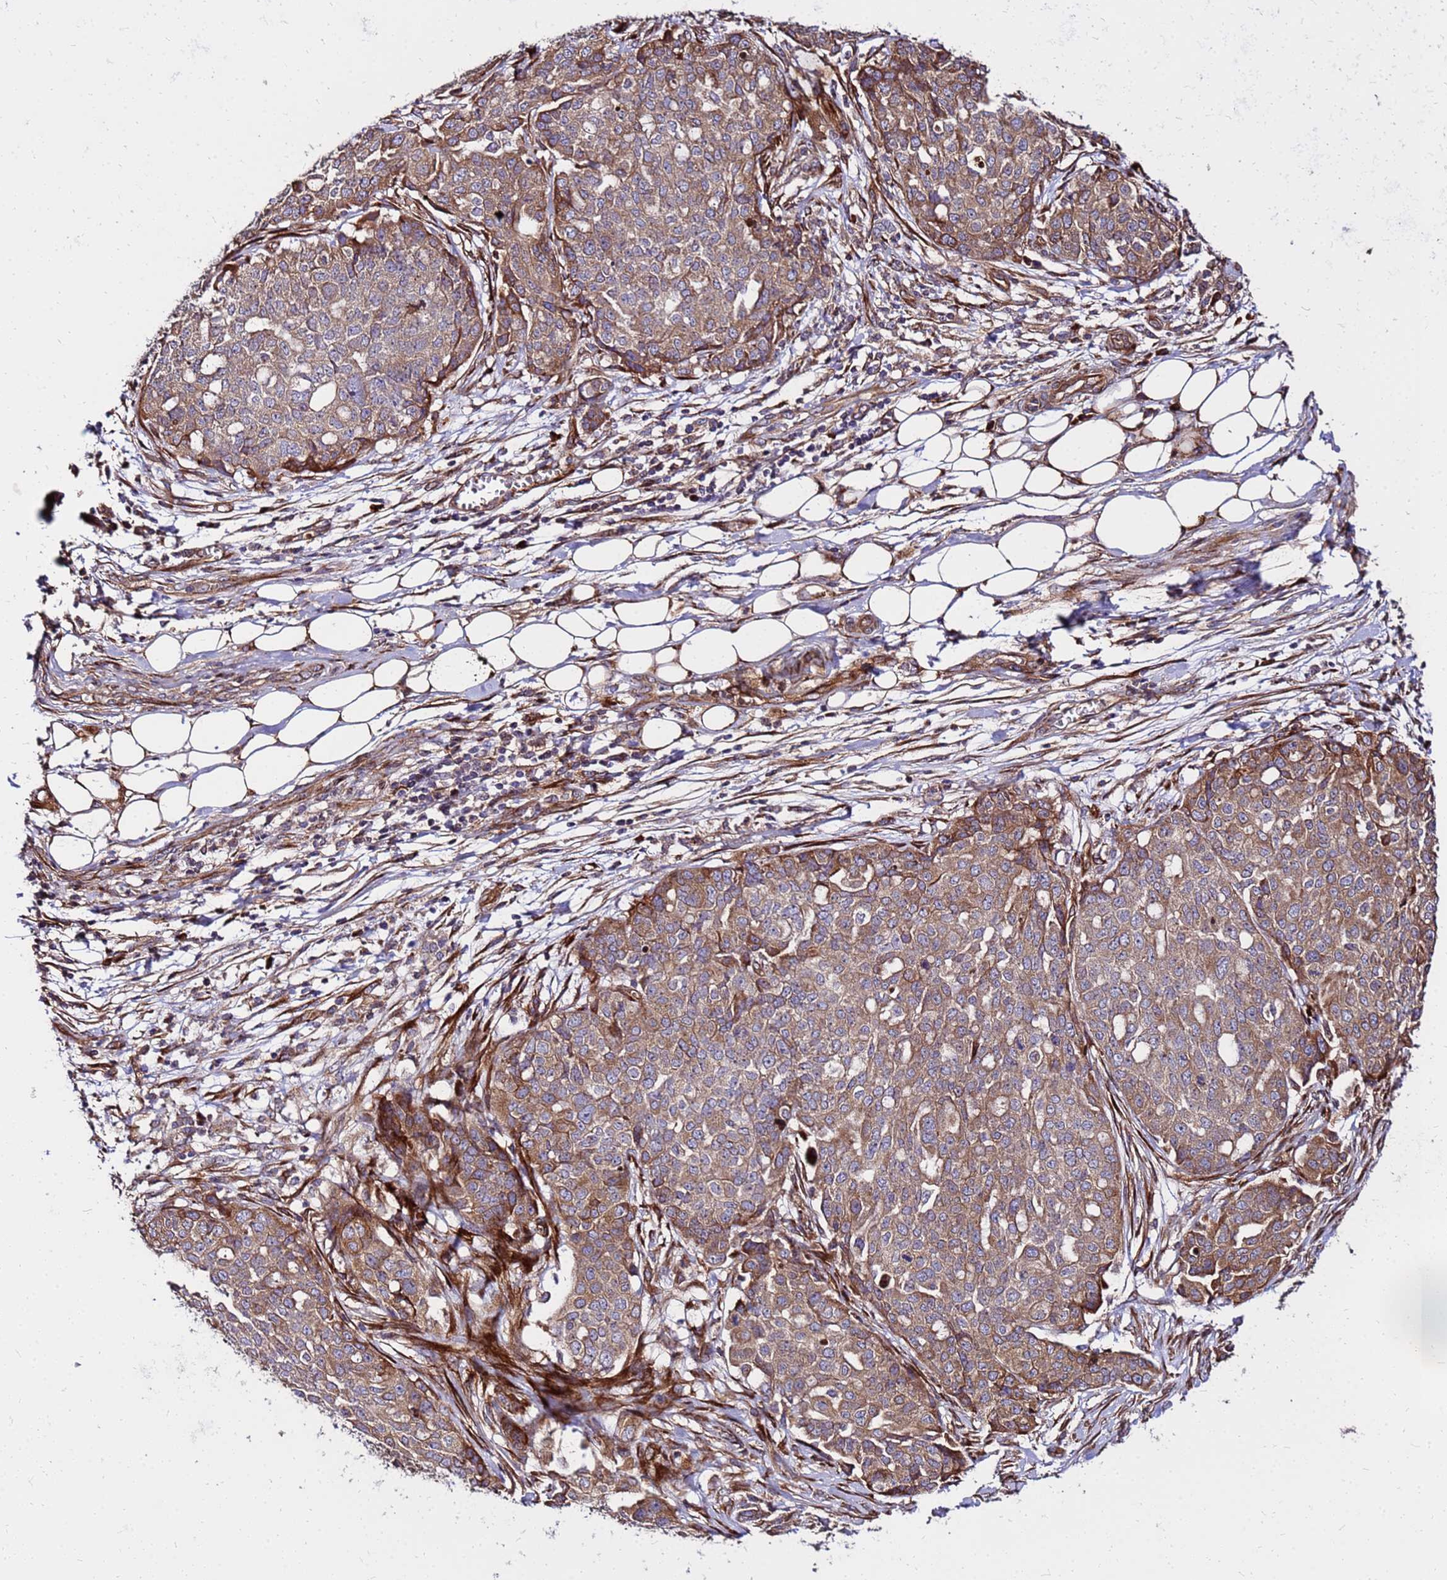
{"staining": {"intensity": "moderate", "quantity": ">75%", "location": "cytoplasmic/membranous"}, "tissue": "ovarian cancer", "cell_type": "Tumor cells", "image_type": "cancer", "snomed": [{"axis": "morphology", "description": "Cystadenocarcinoma, serous, NOS"}, {"axis": "topography", "description": "Soft tissue"}, {"axis": "topography", "description": "Ovary"}], "caption": "Ovarian cancer tissue demonstrates moderate cytoplasmic/membranous expression in about >75% of tumor cells The staining was performed using DAB to visualize the protein expression in brown, while the nuclei were stained in blue with hematoxylin (Magnification: 20x).", "gene": "WWC2", "patient": {"sex": "female", "age": 57}}